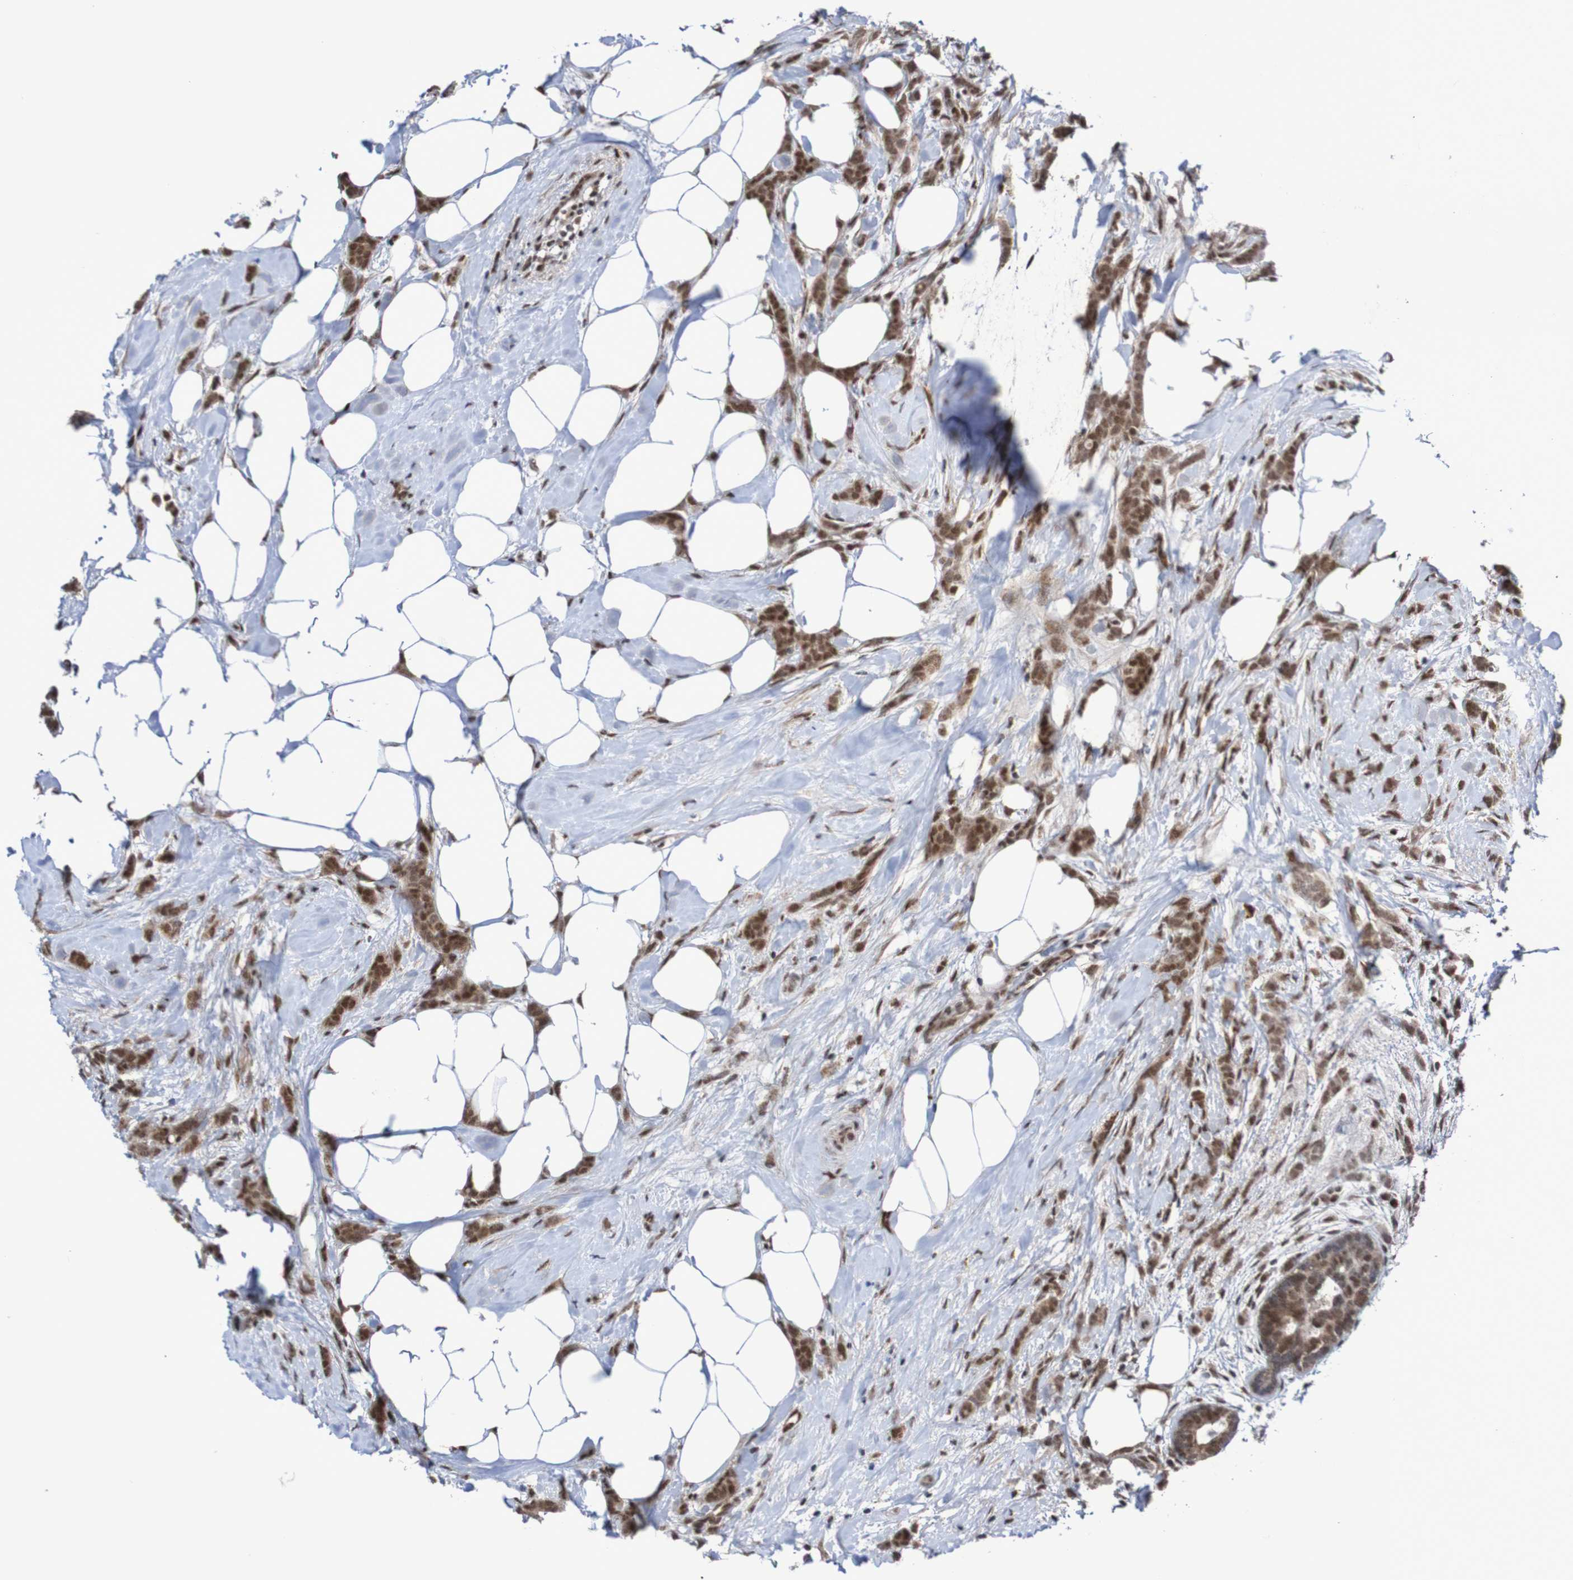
{"staining": {"intensity": "moderate", "quantity": ">75%", "location": "cytoplasmic/membranous,nuclear"}, "tissue": "breast cancer", "cell_type": "Tumor cells", "image_type": "cancer", "snomed": [{"axis": "morphology", "description": "Lobular carcinoma, in situ"}, {"axis": "morphology", "description": "Lobular carcinoma"}, {"axis": "topography", "description": "Breast"}], "caption": "Lobular carcinoma (breast) stained with a protein marker reveals moderate staining in tumor cells.", "gene": "ITLN1", "patient": {"sex": "female", "age": 41}}